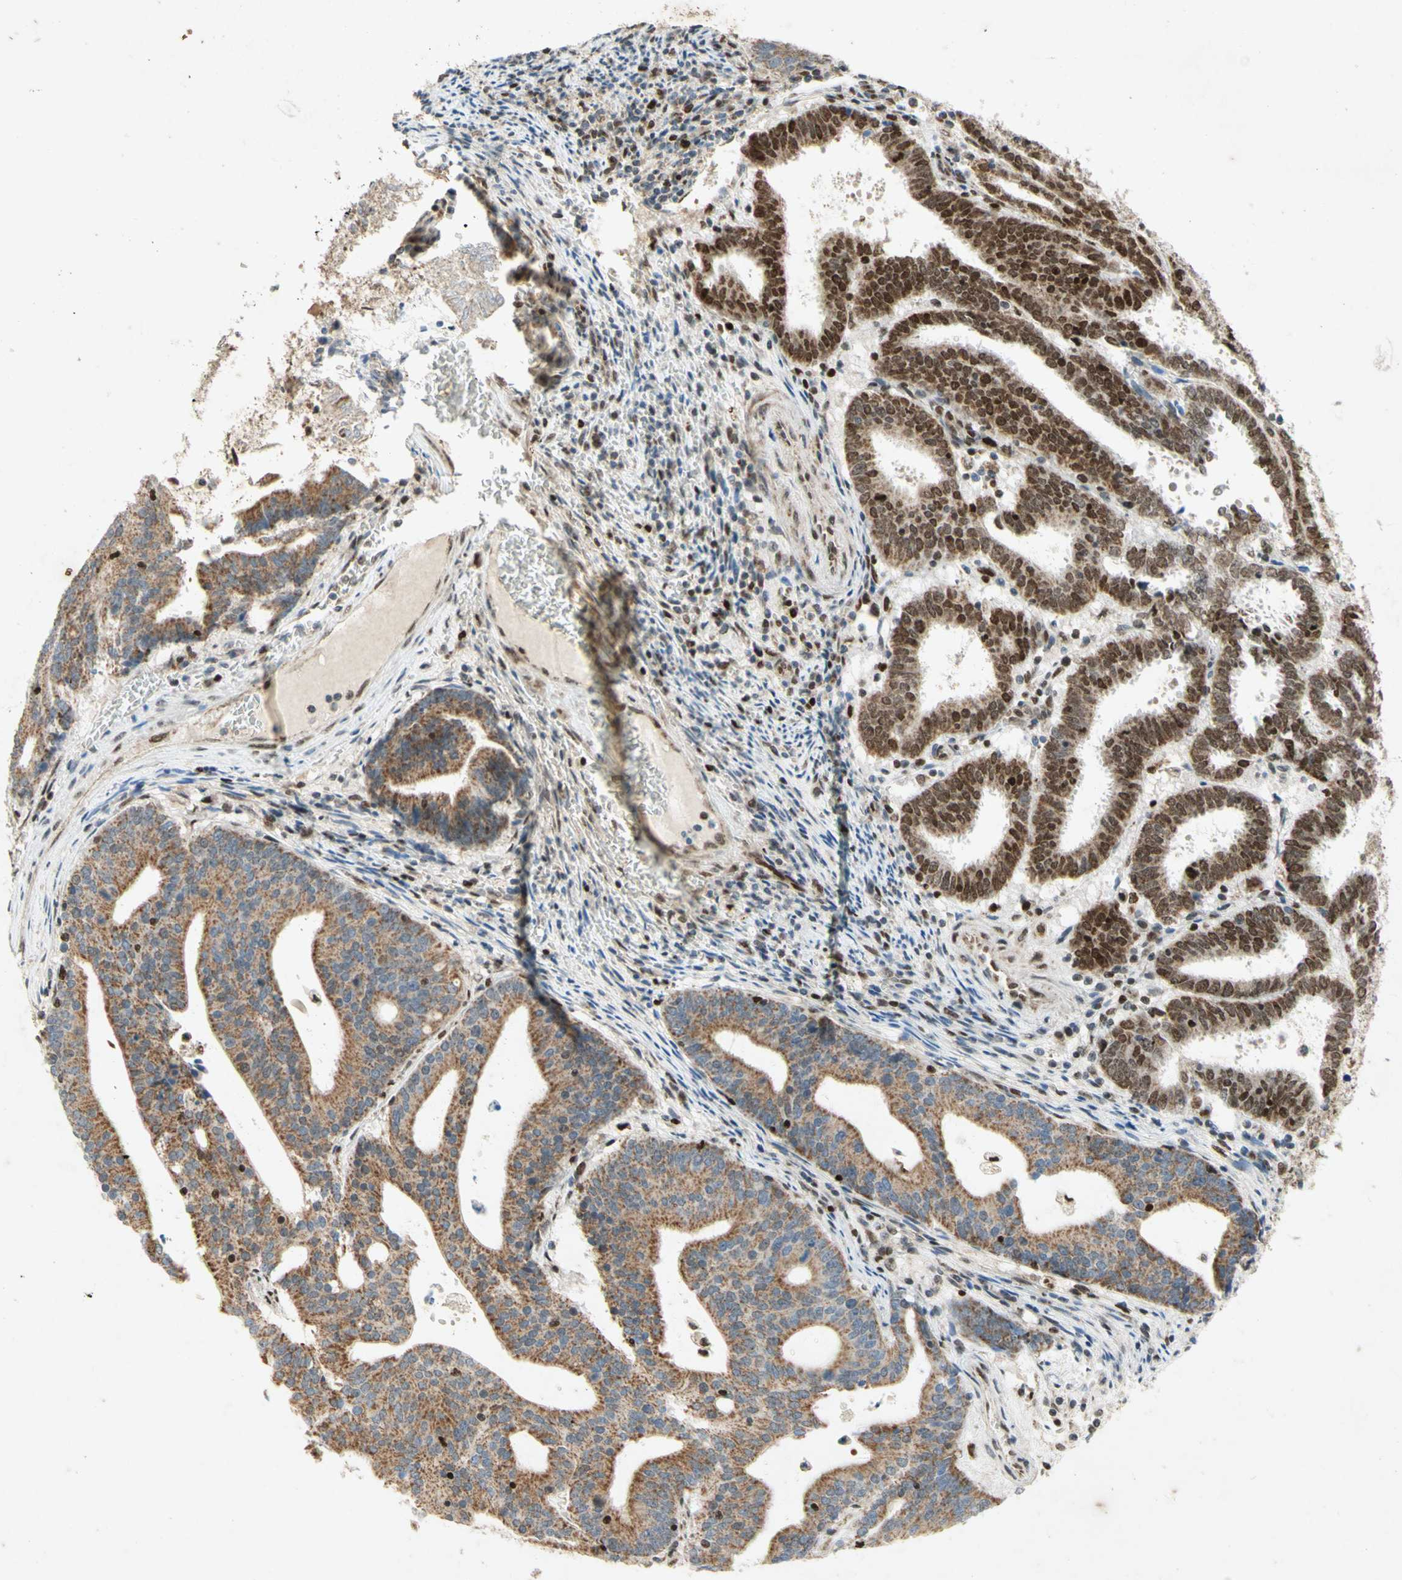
{"staining": {"intensity": "moderate", "quantity": ">75%", "location": "nuclear"}, "tissue": "endometrial cancer", "cell_type": "Tumor cells", "image_type": "cancer", "snomed": [{"axis": "morphology", "description": "Adenocarcinoma, NOS"}, {"axis": "topography", "description": "Uterus"}], "caption": "Moderate nuclear staining is seen in about >75% of tumor cells in endometrial adenocarcinoma. The staining was performed using DAB (3,3'-diaminobenzidine) to visualize the protein expression in brown, while the nuclei were stained in blue with hematoxylin (Magnification: 20x).", "gene": "DNMT3A", "patient": {"sex": "female", "age": 83}}